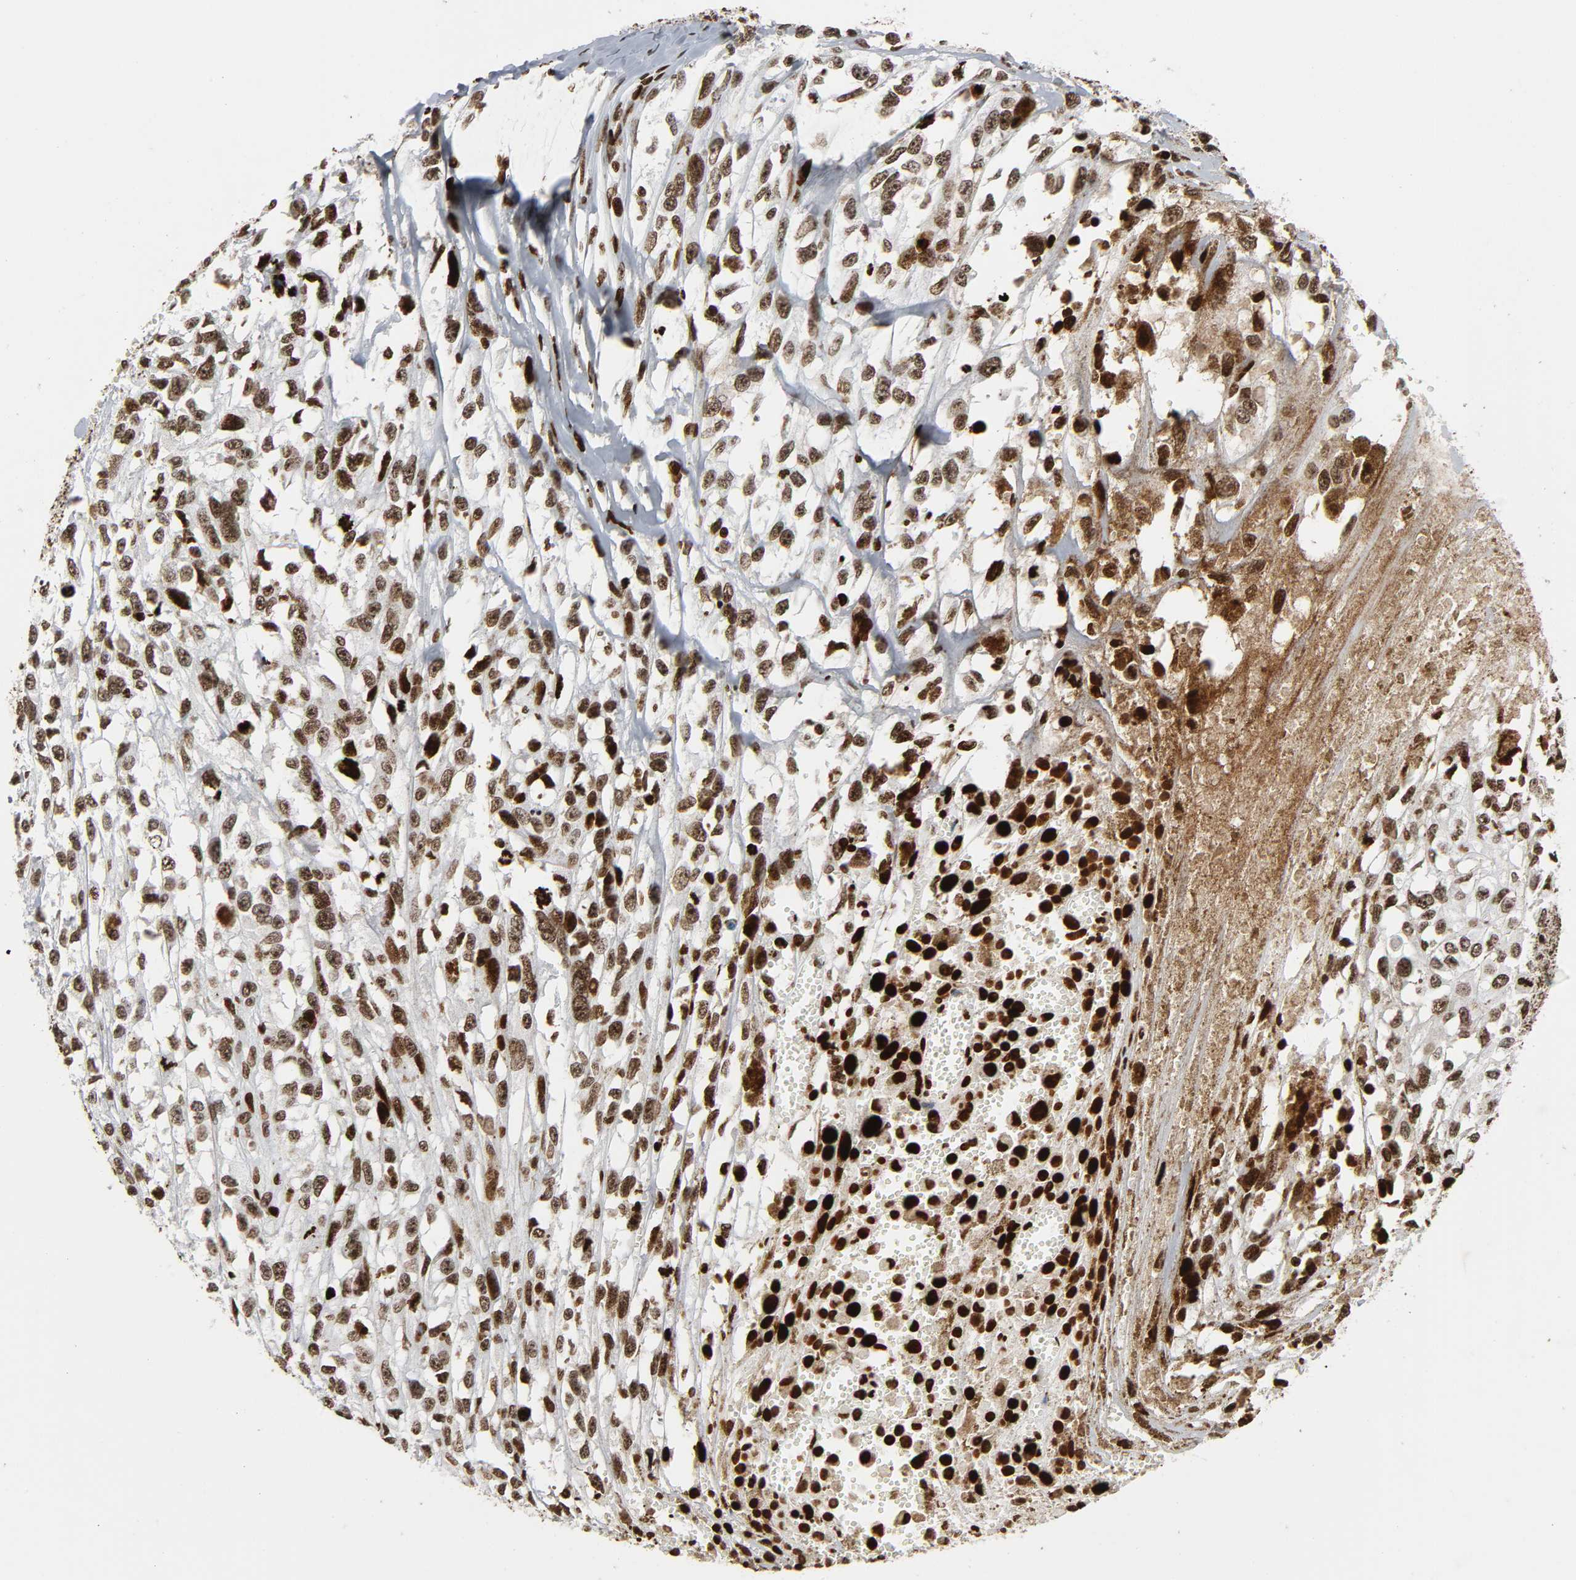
{"staining": {"intensity": "strong", "quantity": ">75%", "location": "nuclear"}, "tissue": "melanoma", "cell_type": "Tumor cells", "image_type": "cancer", "snomed": [{"axis": "morphology", "description": "Malignant melanoma, Metastatic site"}, {"axis": "topography", "description": "Lymph node"}], "caption": "Immunohistochemistry (IHC) of malignant melanoma (metastatic site) shows high levels of strong nuclear positivity in approximately >75% of tumor cells.", "gene": "RXRA", "patient": {"sex": "male", "age": 59}}